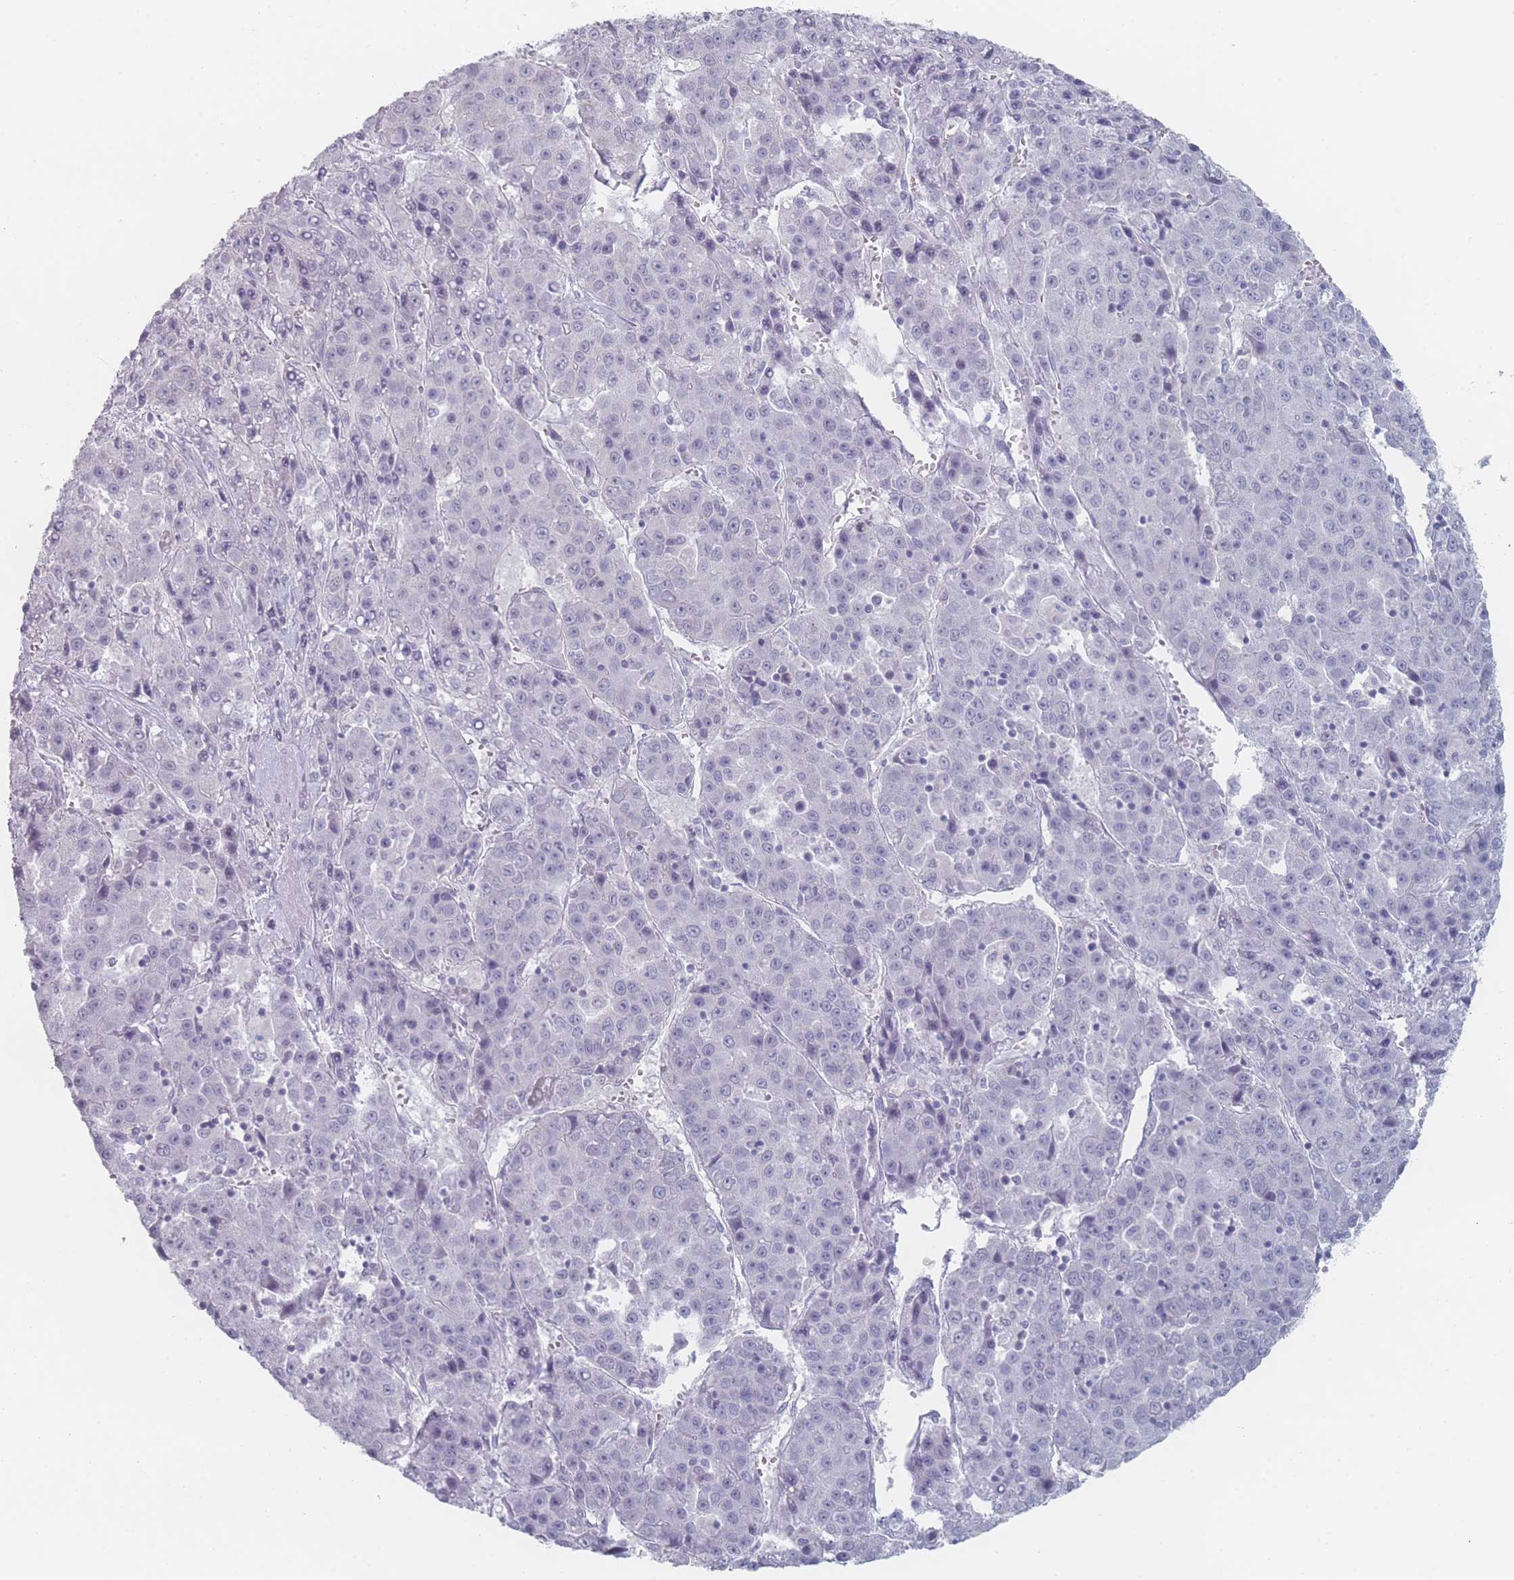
{"staining": {"intensity": "negative", "quantity": "none", "location": "none"}, "tissue": "liver cancer", "cell_type": "Tumor cells", "image_type": "cancer", "snomed": [{"axis": "morphology", "description": "Carcinoma, Hepatocellular, NOS"}, {"axis": "topography", "description": "Liver"}], "caption": "Immunohistochemistry image of neoplastic tissue: human liver hepatocellular carcinoma stained with DAB demonstrates no significant protein staining in tumor cells.", "gene": "RNF4", "patient": {"sex": "female", "age": 53}}